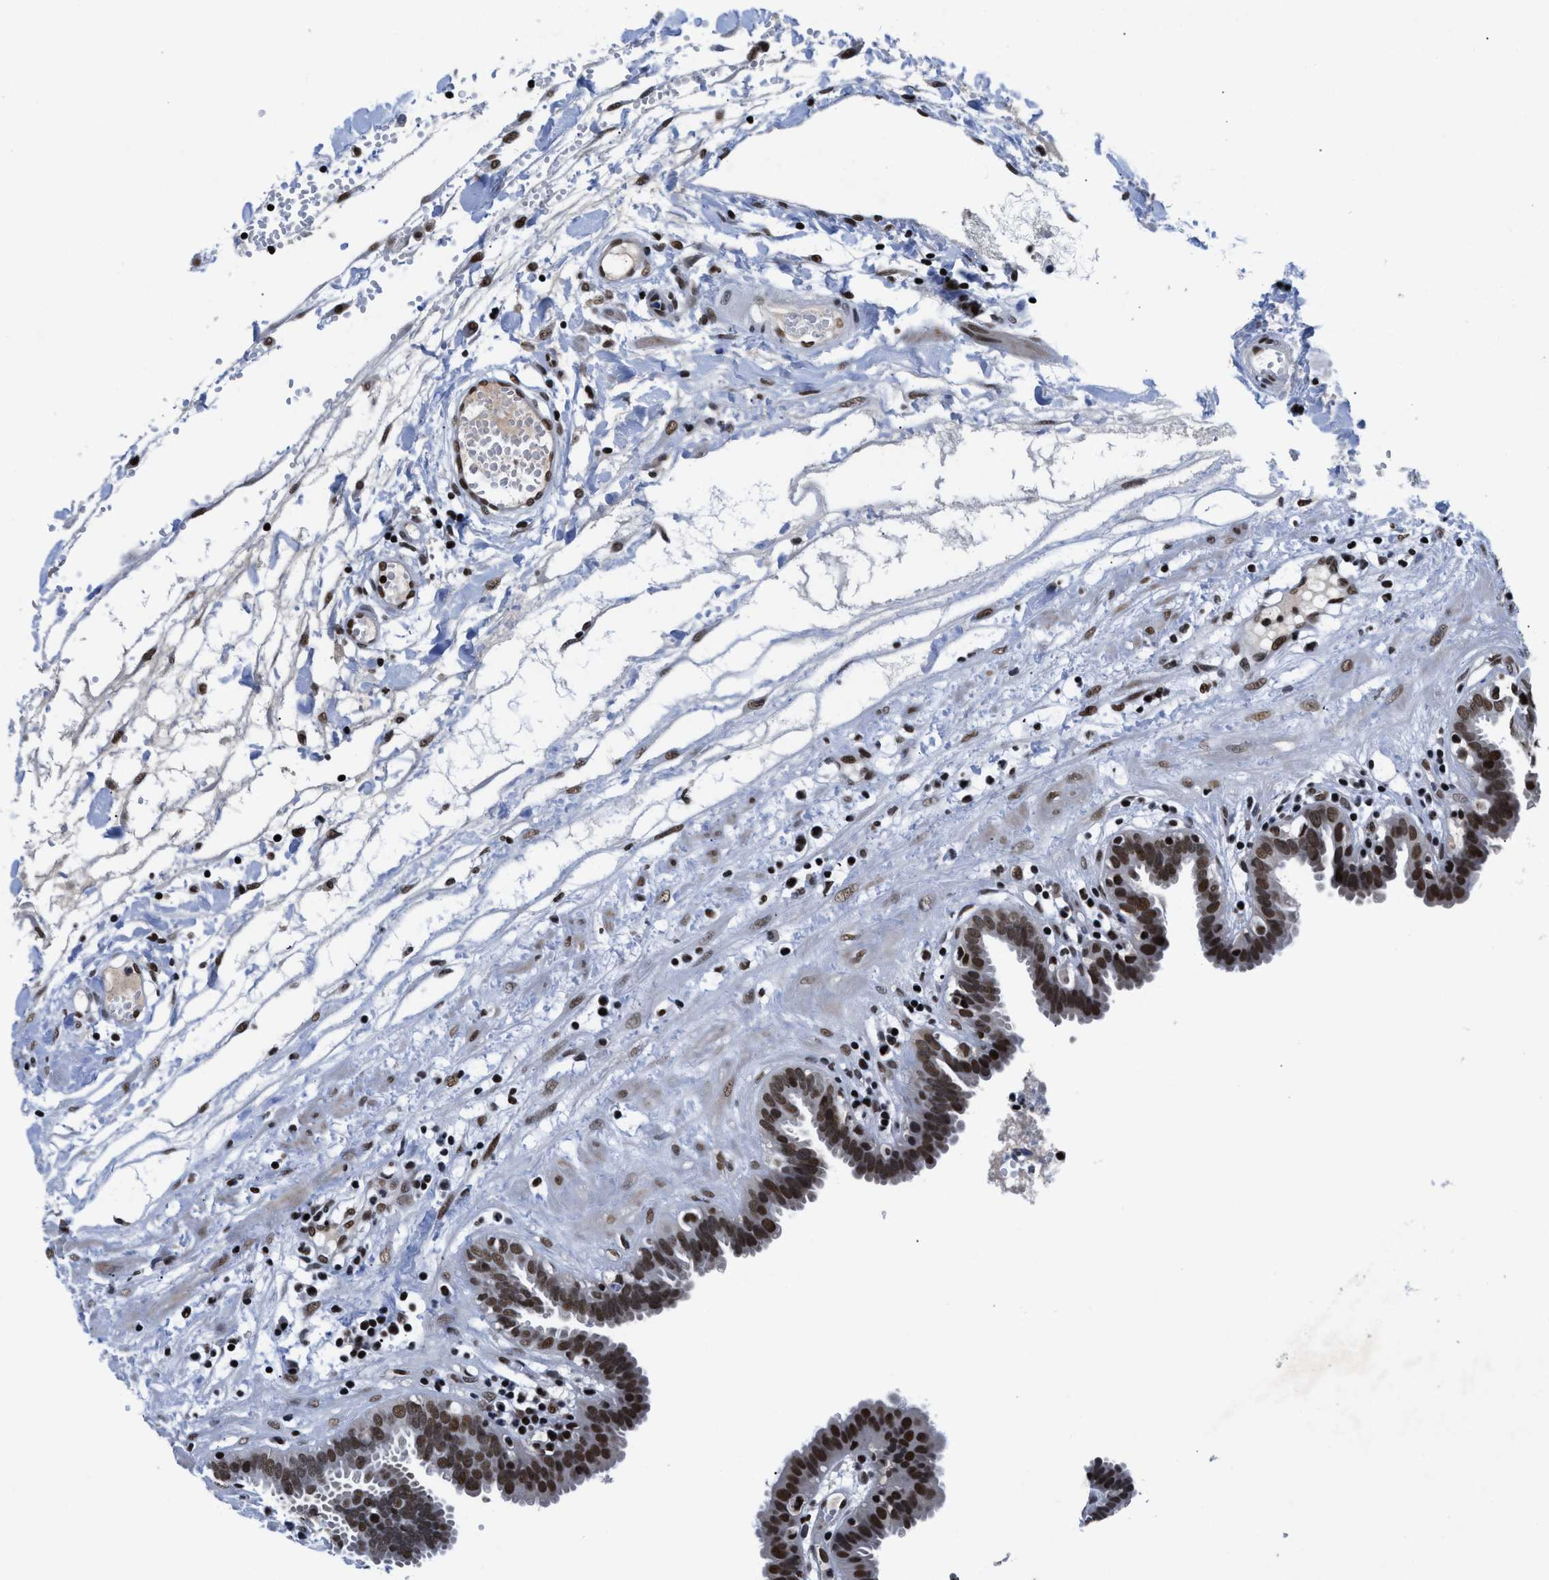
{"staining": {"intensity": "moderate", "quantity": "25%-75%", "location": "nuclear"}, "tissue": "fallopian tube", "cell_type": "Glandular cells", "image_type": "normal", "snomed": [{"axis": "morphology", "description": "Normal tissue, NOS"}, {"axis": "topography", "description": "Fallopian tube"}, {"axis": "topography", "description": "Placenta"}], "caption": "Immunohistochemistry histopathology image of unremarkable fallopian tube: human fallopian tube stained using immunohistochemistry (IHC) exhibits medium levels of moderate protein expression localized specifically in the nuclear of glandular cells, appearing as a nuclear brown color.", "gene": "WDR81", "patient": {"sex": "female", "age": 32}}